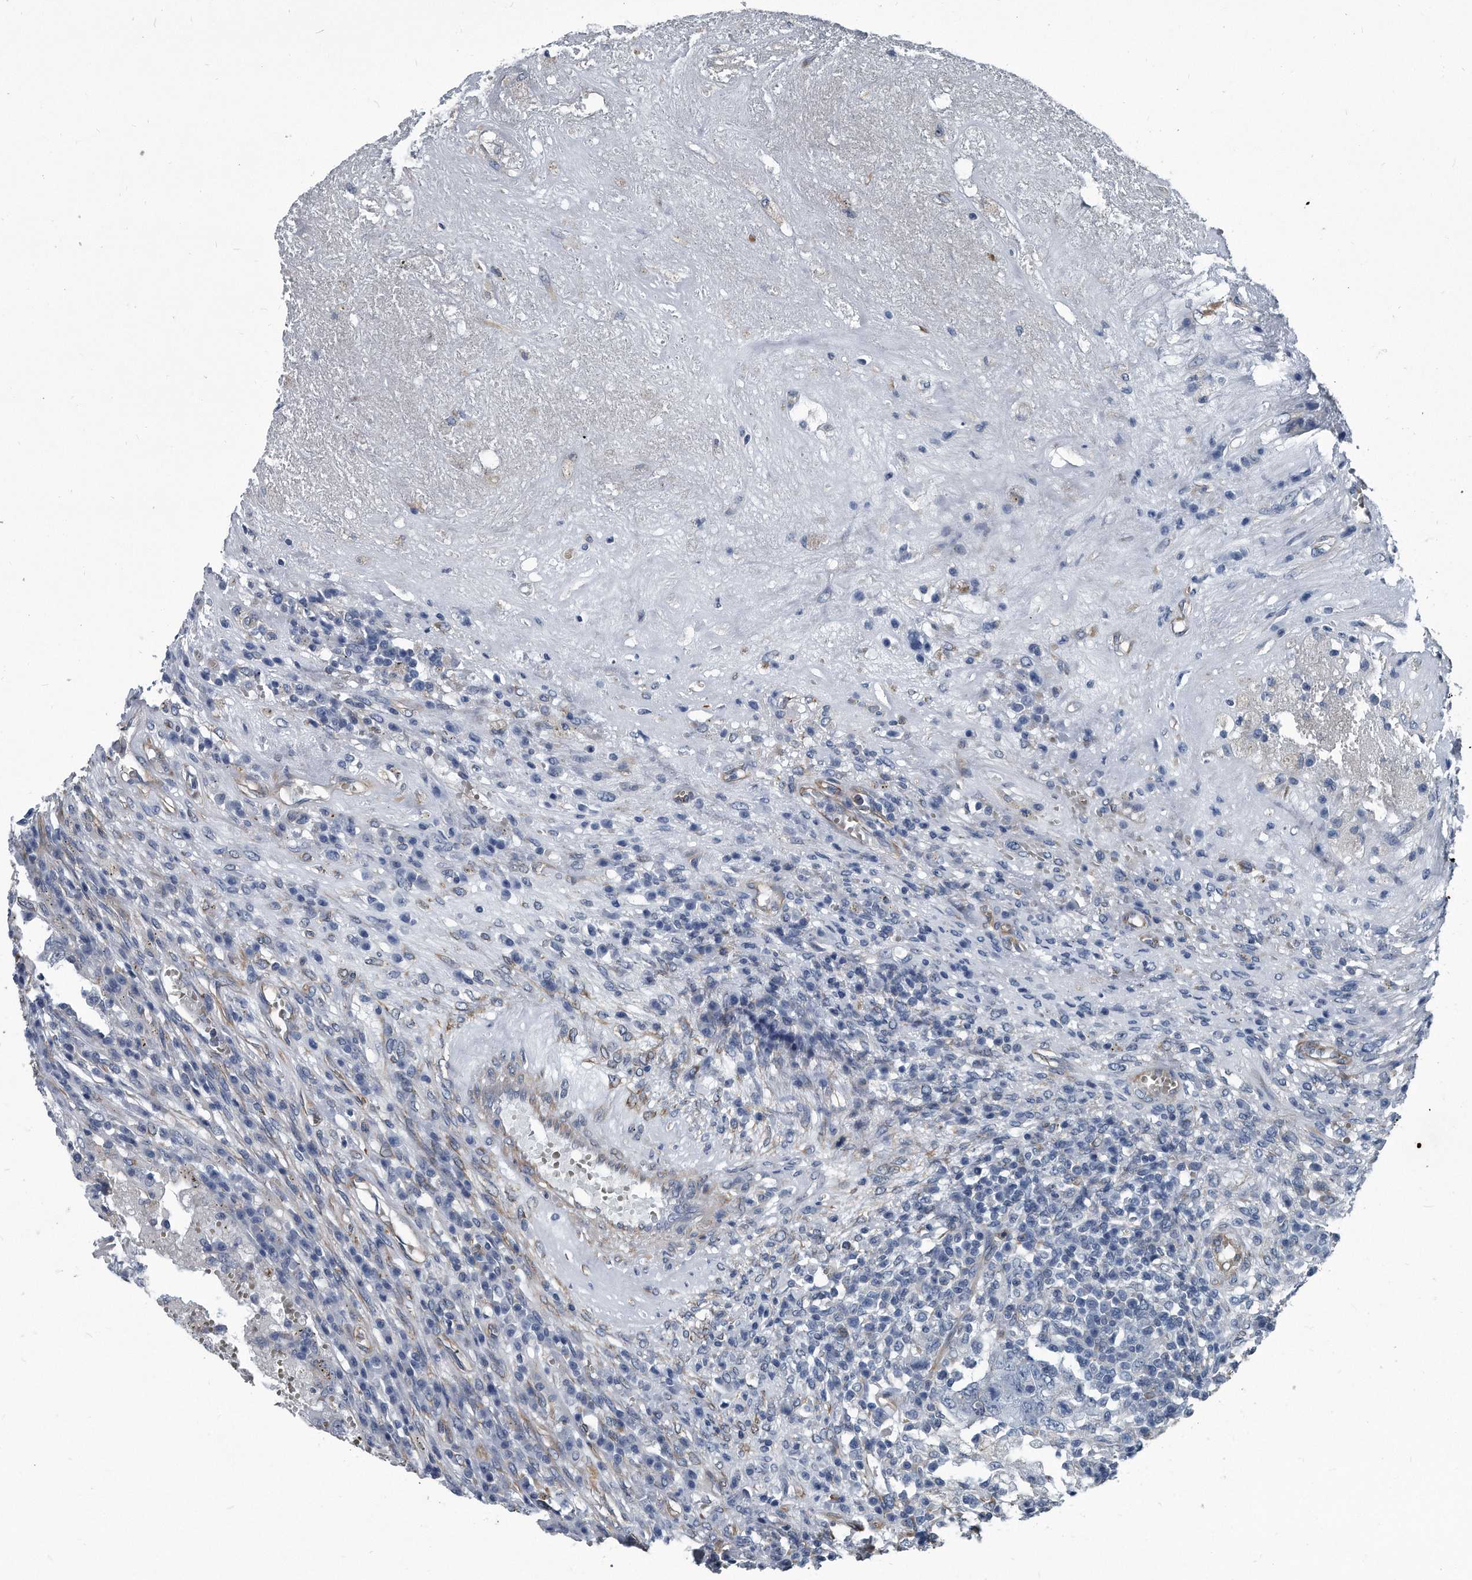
{"staining": {"intensity": "negative", "quantity": "none", "location": "none"}, "tissue": "testis cancer", "cell_type": "Tumor cells", "image_type": "cancer", "snomed": [{"axis": "morphology", "description": "Carcinoma, Embryonal, NOS"}, {"axis": "topography", "description": "Testis"}], "caption": "Immunohistochemical staining of human testis embryonal carcinoma shows no significant staining in tumor cells. (Brightfield microscopy of DAB (3,3'-diaminobenzidine) IHC at high magnification).", "gene": "PLEC", "patient": {"sex": "male", "age": 26}}